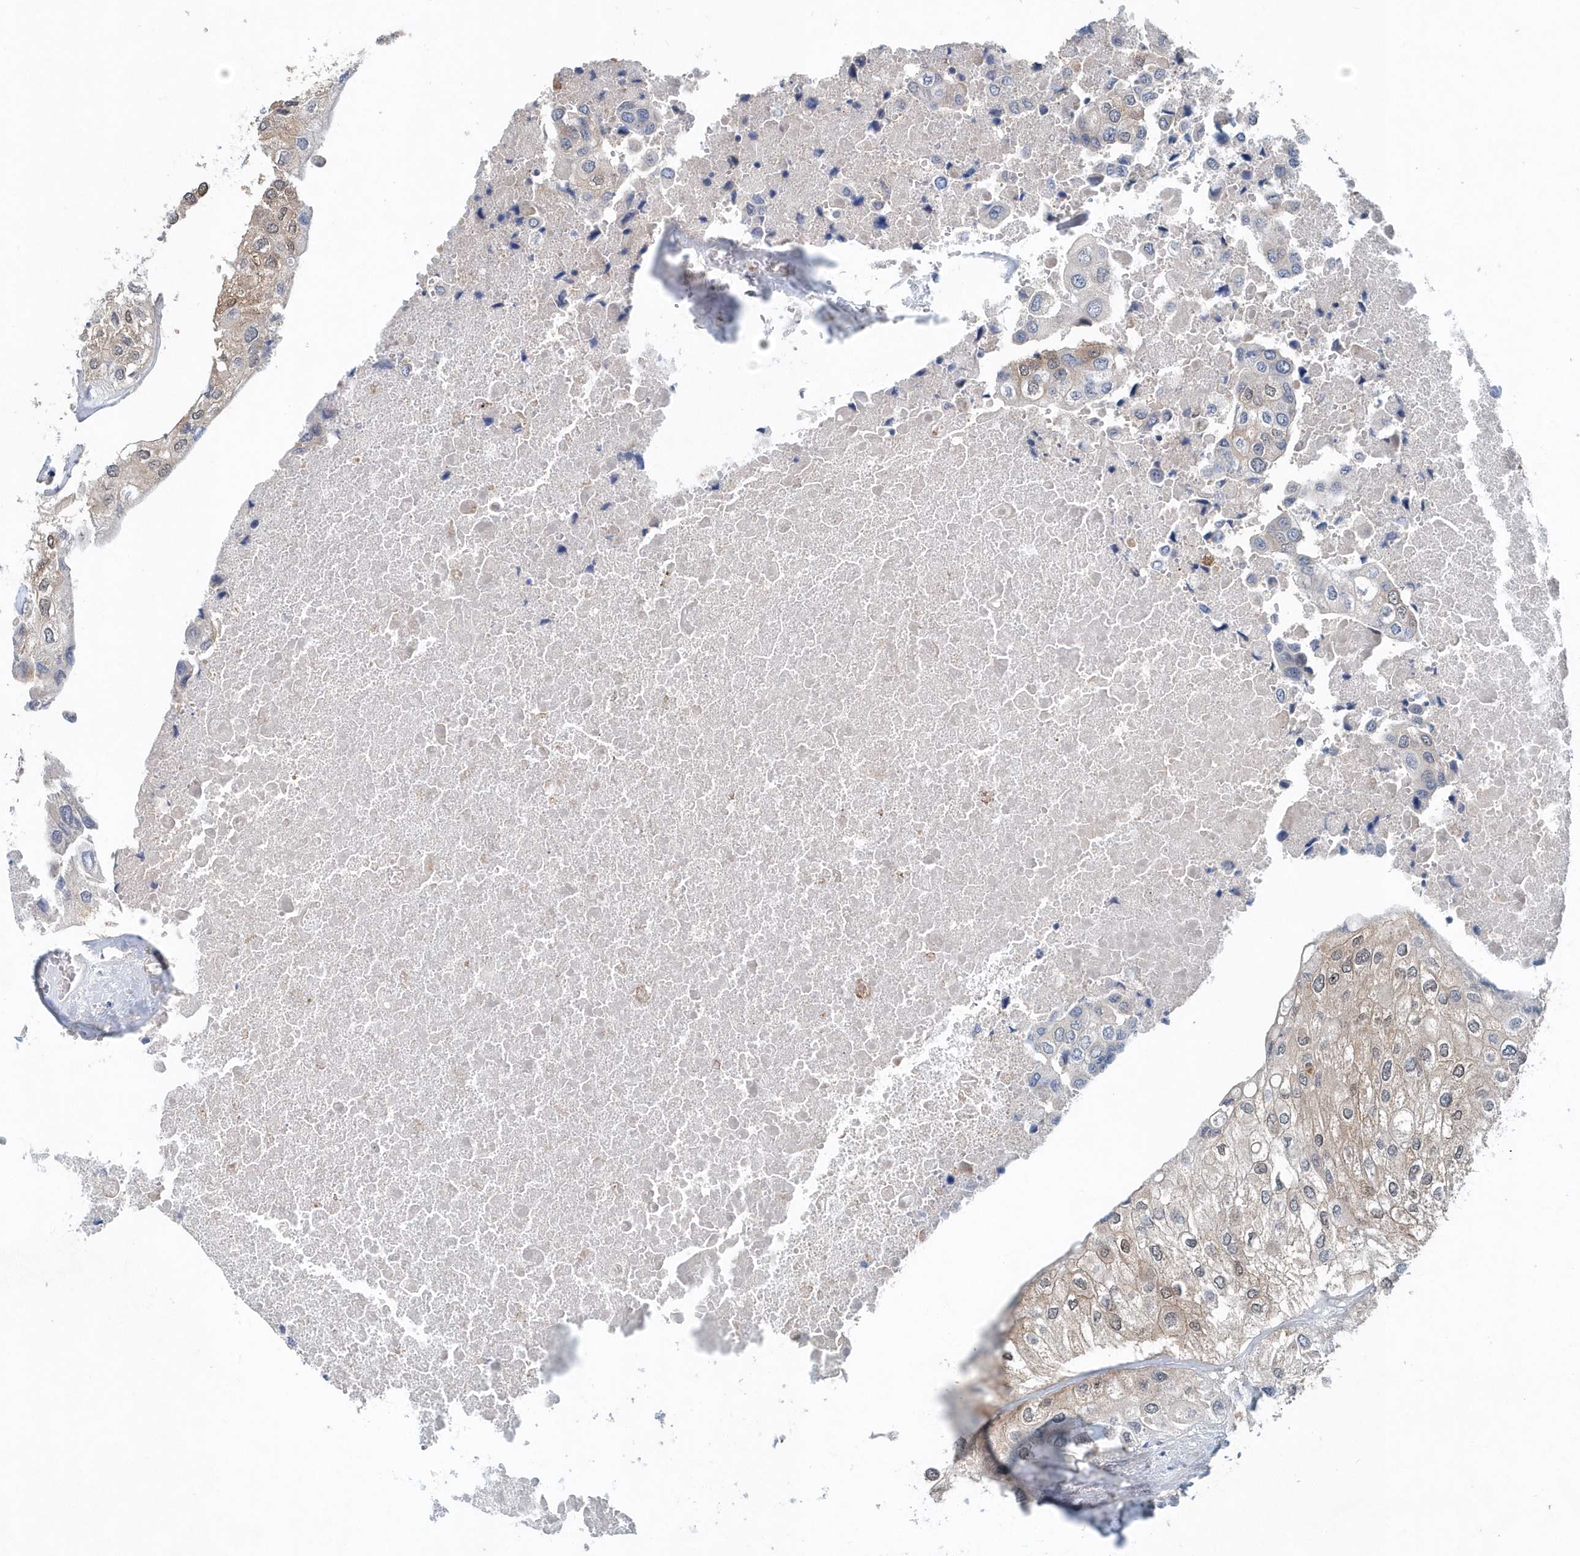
{"staining": {"intensity": "moderate", "quantity": "<25%", "location": "cytoplasmic/membranous,nuclear"}, "tissue": "urothelial cancer", "cell_type": "Tumor cells", "image_type": "cancer", "snomed": [{"axis": "morphology", "description": "Urothelial carcinoma, High grade"}, {"axis": "topography", "description": "Urinary bladder"}], "caption": "Urothelial cancer tissue shows moderate cytoplasmic/membranous and nuclear positivity in approximately <25% of tumor cells The protein of interest is shown in brown color, while the nuclei are stained blue.", "gene": "PFN2", "patient": {"sex": "male", "age": 64}}